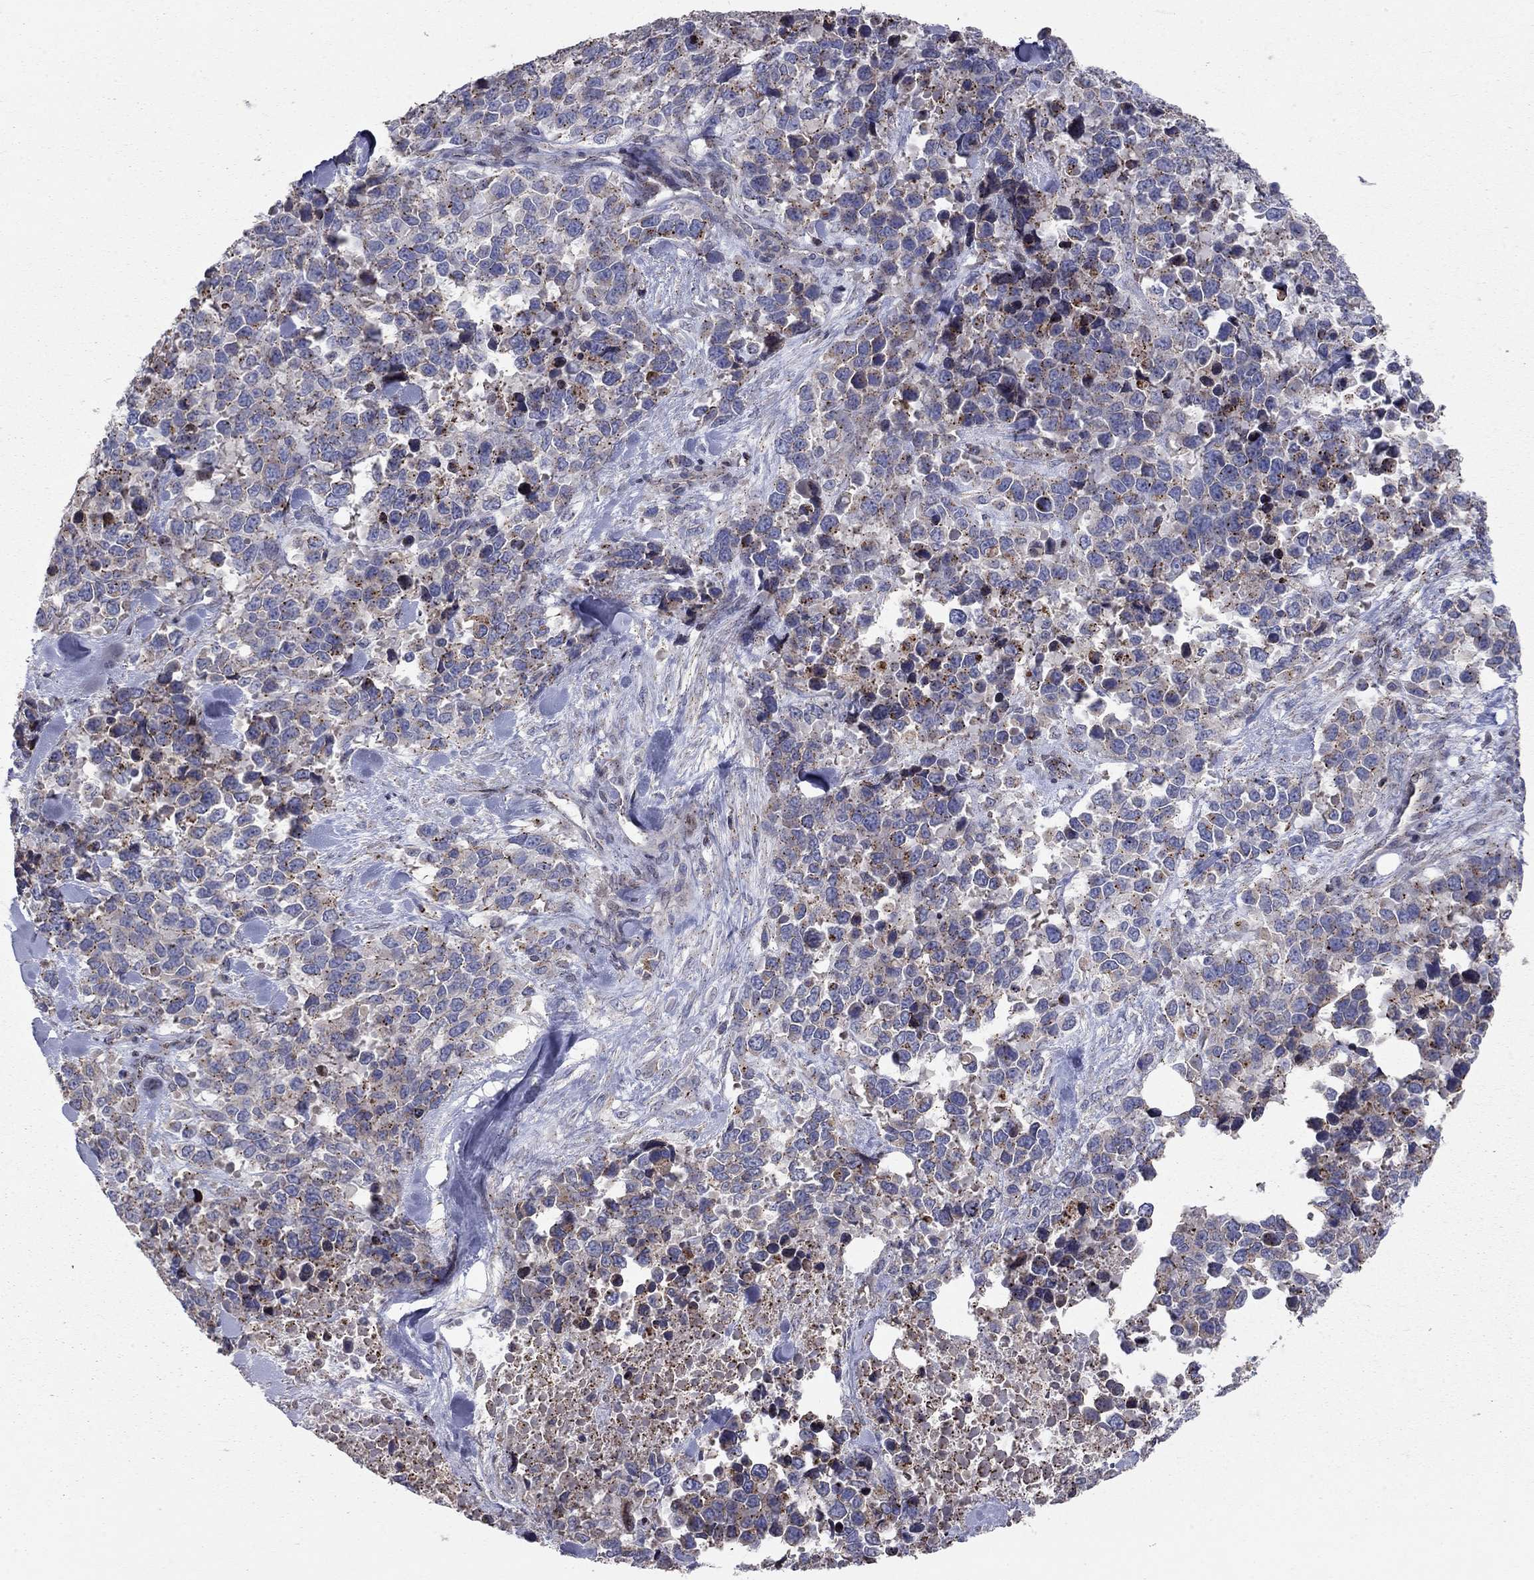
{"staining": {"intensity": "strong", "quantity": "<25%", "location": "cytoplasmic/membranous"}, "tissue": "melanoma", "cell_type": "Tumor cells", "image_type": "cancer", "snomed": [{"axis": "morphology", "description": "Malignant melanoma, Metastatic site"}, {"axis": "topography", "description": "Skin"}], "caption": "Protein expression analysis of human malignant melanoma (metastatic site) reveals strong cytoplasmic/membranous staining in about <25% of tumor cells.", "gene": "ERN2", "patient": {"sex": "male", "age": 84}}